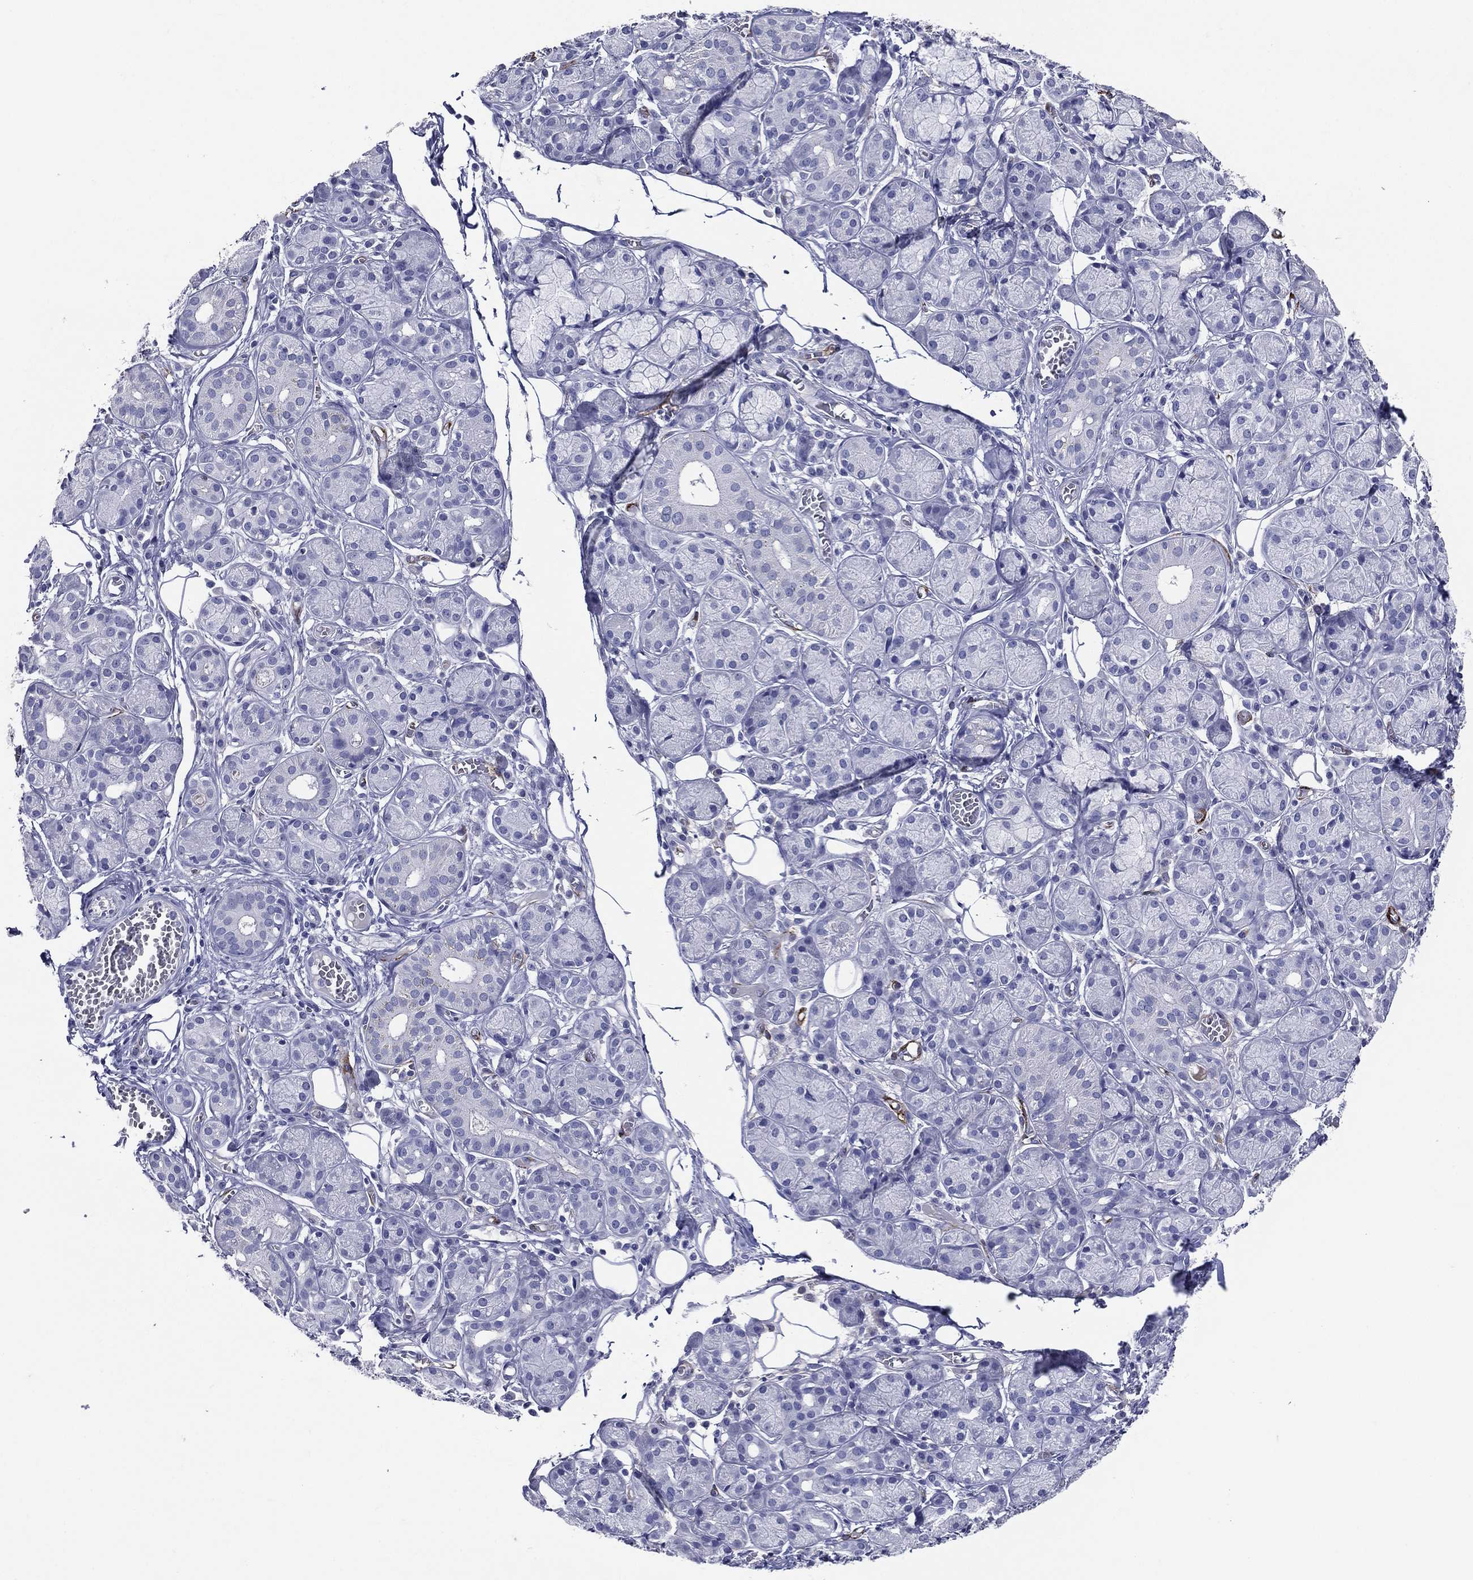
{"staining": {"intensity": "negative", "quantity": "none", "location": "none"}, "tissue": "salivary gland", "cell_type": "Glandular cells", "image_type": "normal", "snomed": [{"axis": "morphology", "description": "Normal tissue, NOS"}, {"axis": "topography", "description": "Salivary gland"}], "caption": "An IHC image of unremarkable salivary gland is shown. There is no staining in glandular cells of salivary gland.", "gene": "ACE2", "patient": {"sex": "male", "age": 71}}